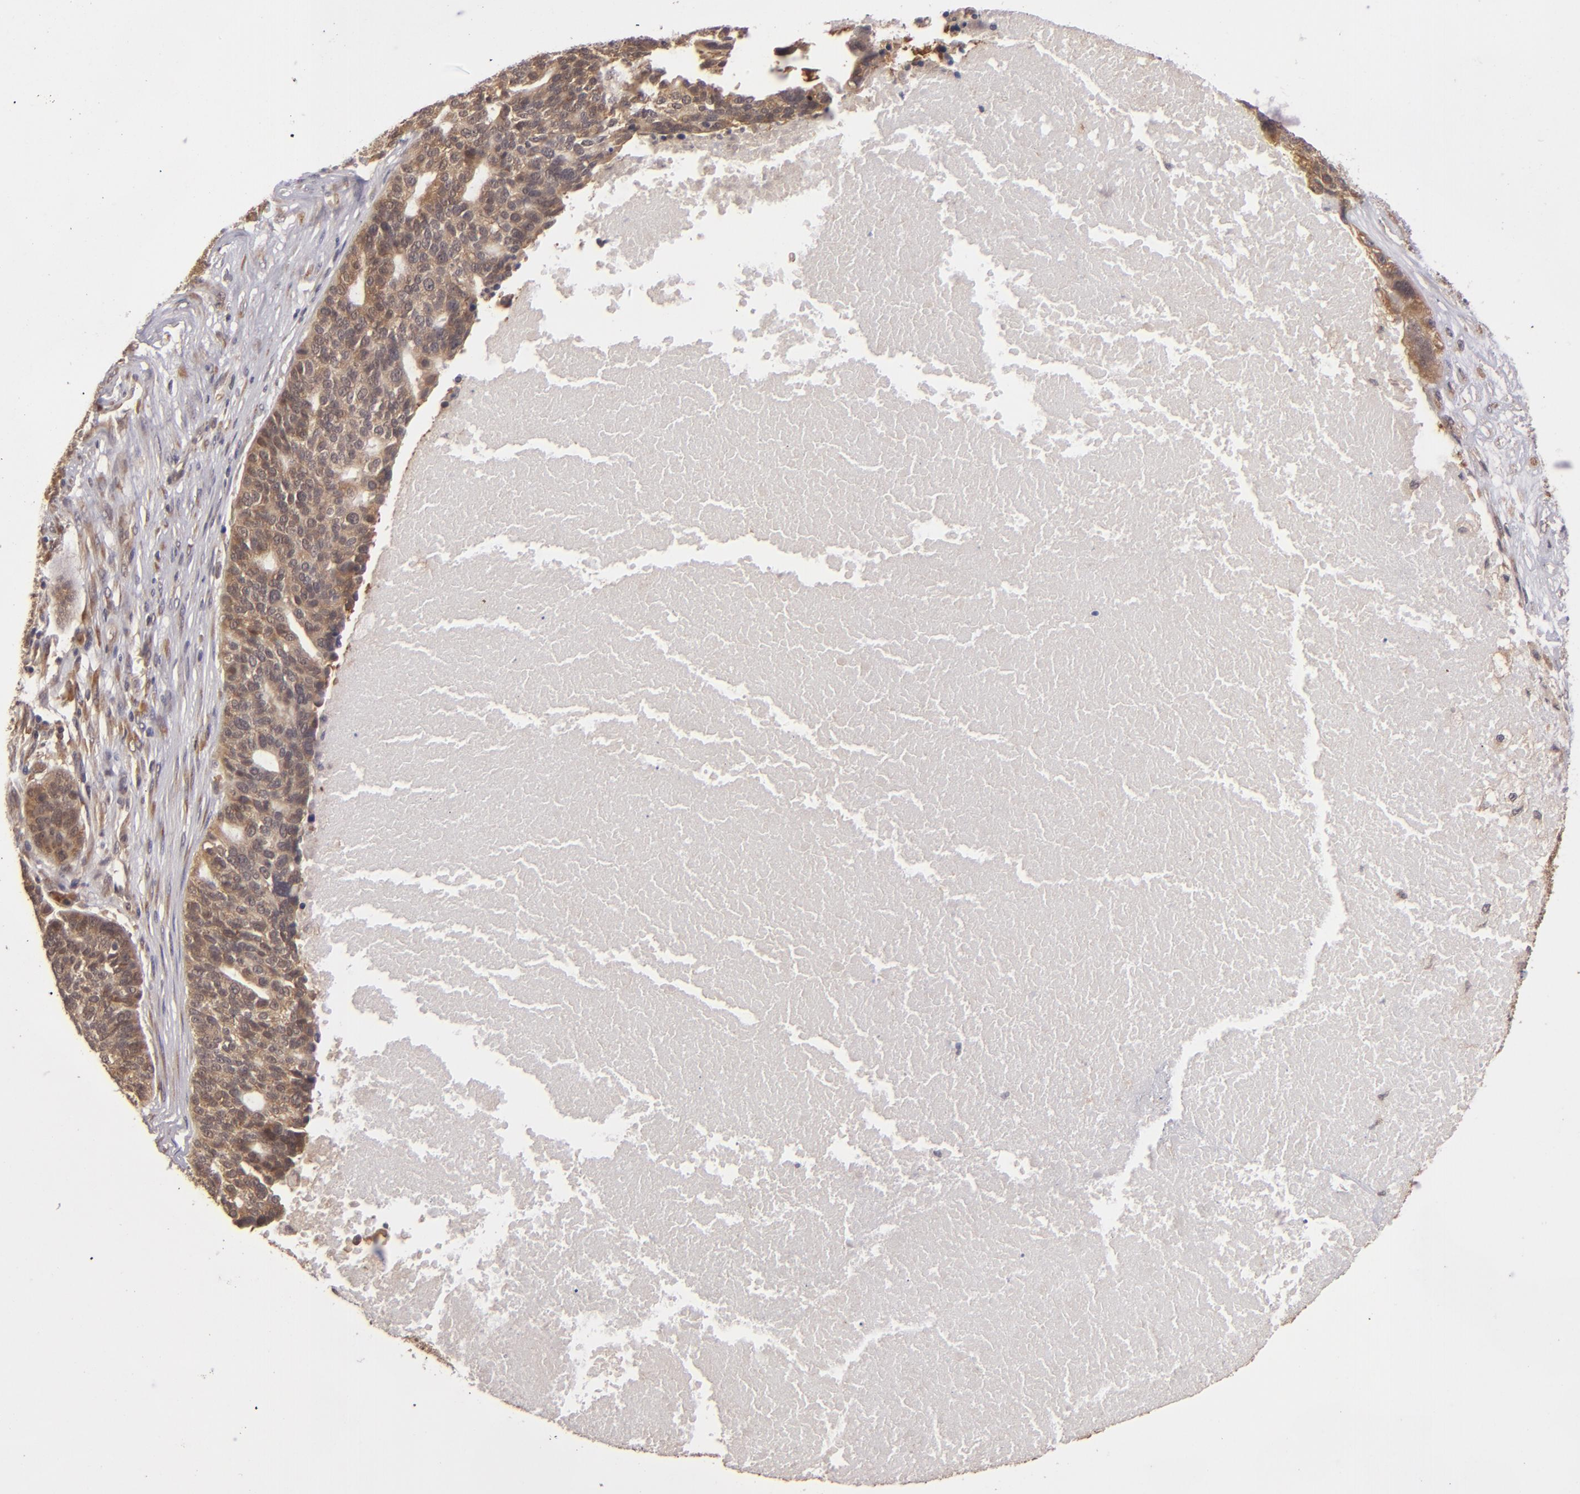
{"staining": {"intensity": "moderate", "quantity": ">75%", "location": "cytoplasmic/membranous"}, "tissue": "ovarian cancer", "cell_type": "Tumor cells", "image_type": "cancer", "snomed": [{"axis": "morphology", "description": "Cystadenocarcinoma, serous, NOS"}, {"axis": "topography", "description": "Ovary"}], "caption": "Ovarian cancer stained with DAB (3,3'-diaminobenzidine) immunohistochemistry (IHC) shows medium levels of moderate cytoplasmic/membranous expression in about >75% of tumor cells.", "gene": "MAPK3", "patient": {"sex": "female", "age": 59}}